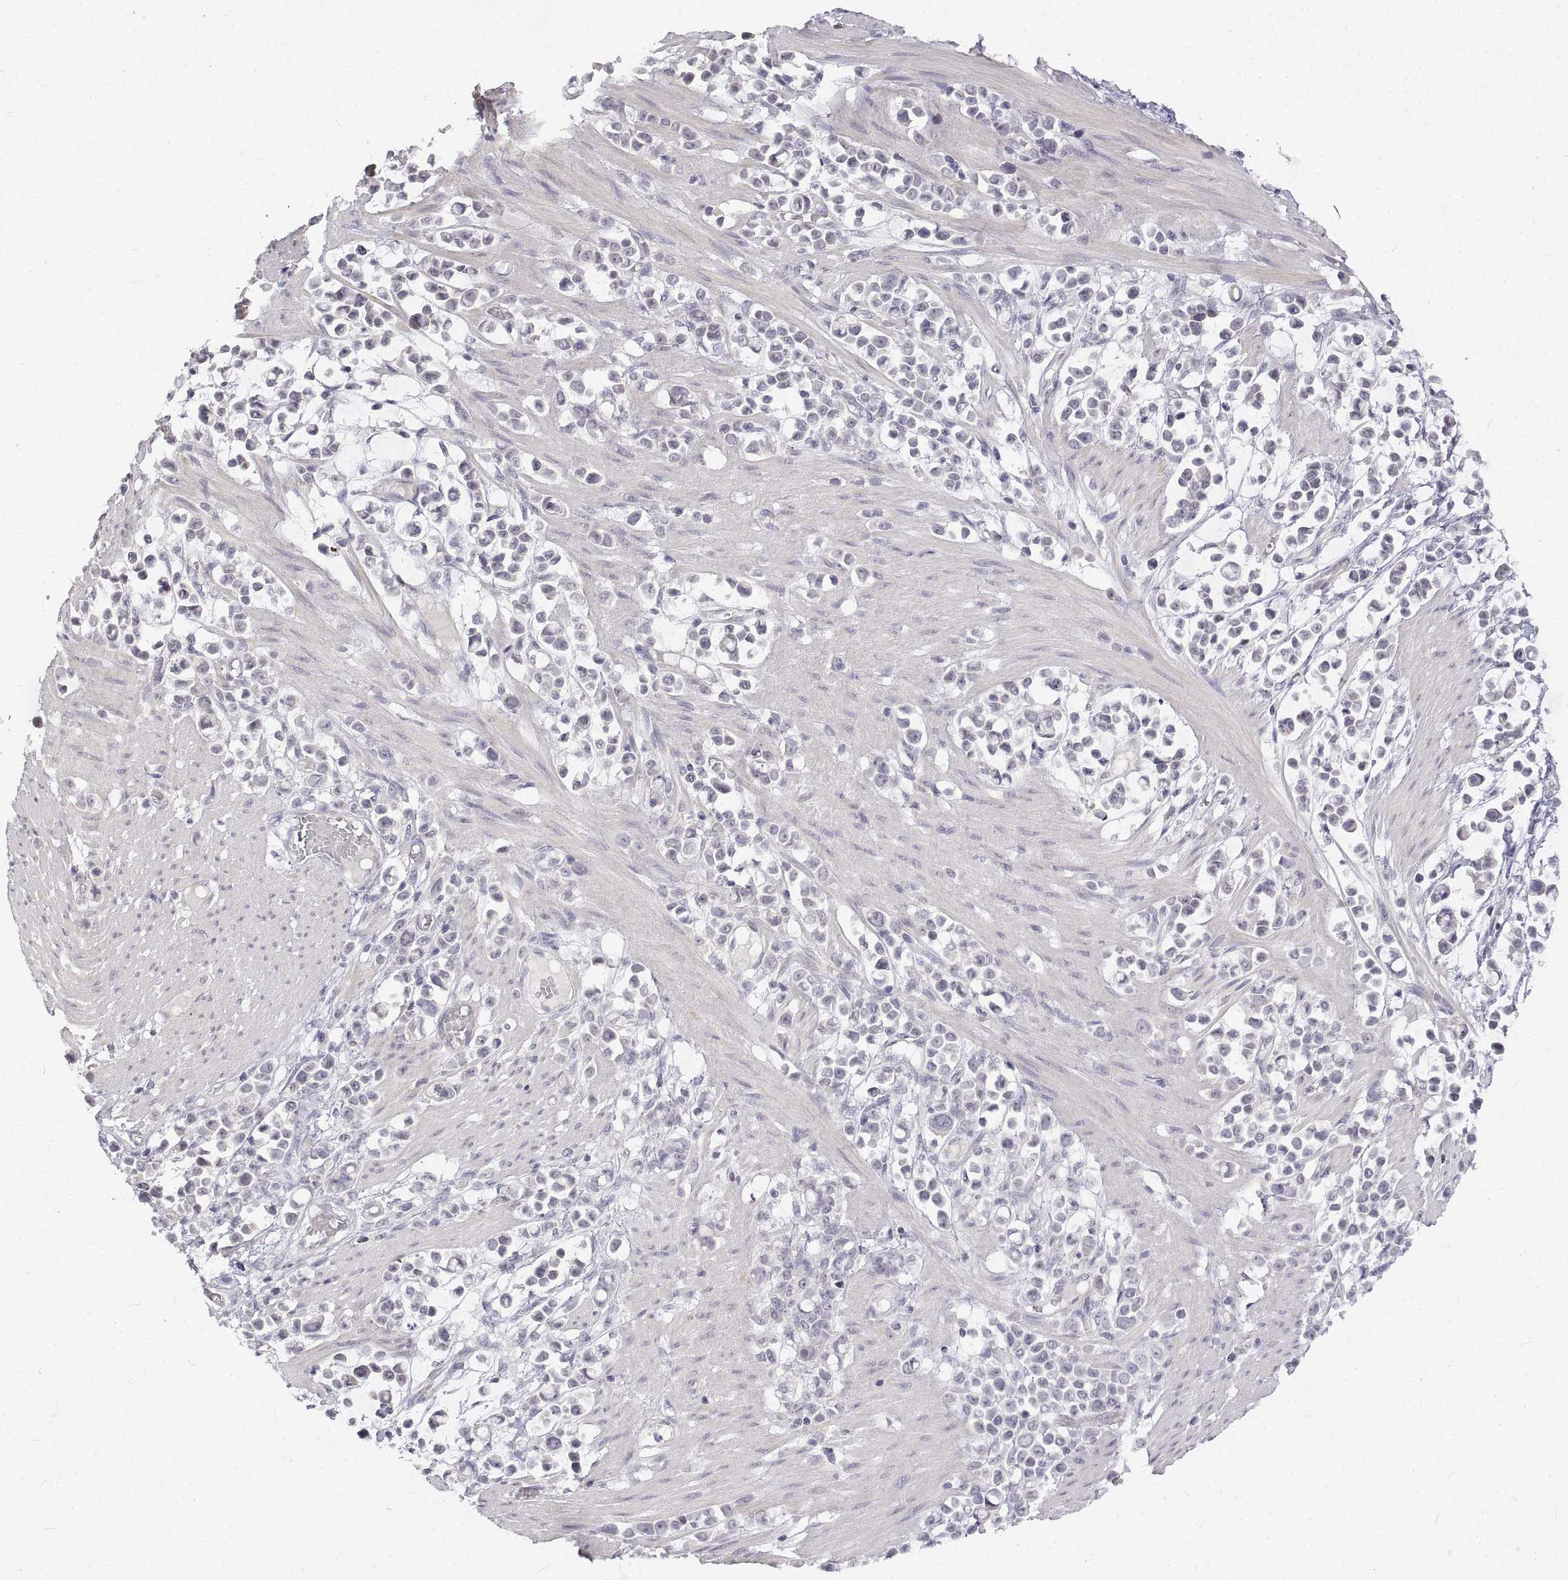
{"staining": {"intensity": "negative", "quantity": "none", "location": "none"}, "tissue": "stomach cancer", "cell_type": "Tumor cells", "image_type": "cancer", "snomed": [{"axis": "morphology", "description": "Adenocarcinoma, NOS"}, {"axis": "topography", "description": "Stomach"}], "caption": "Protein analysis of stomach adenocarcinoma demonstrates no significant positivity in tumor cells.", "gene": "ANO2", "patient": {"sex": "male", "age": 82}}